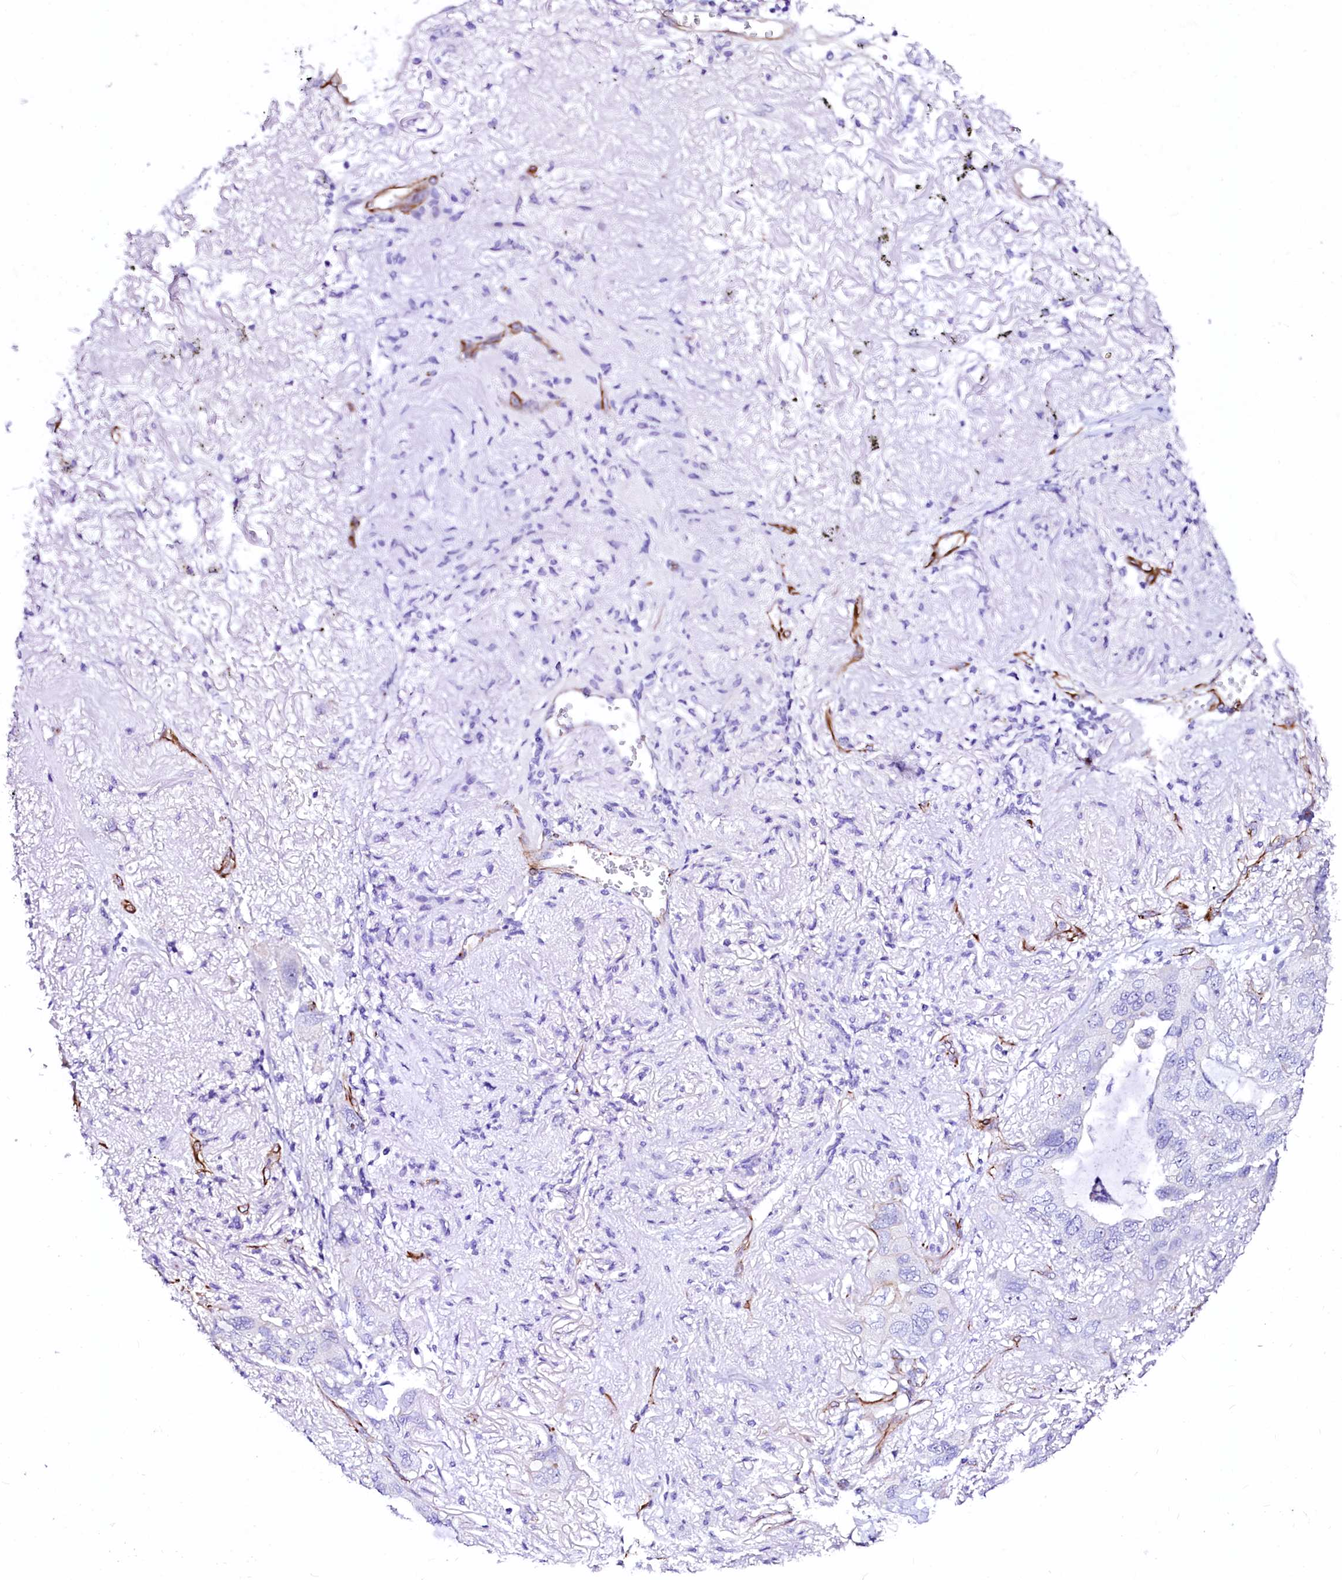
{"staining": {"intensity": "negative", "quantity": "none", "location": "none"}, "tissue": "lung cancer", "cell_type": "Tumor cells", "image_type": "cancer", "snomed": [{"axis": "morphology", "description": "Squamous cell carcinoma, NOS"}, {"axis": "topography", "description": "Lung"}], "caption": "Protein analysis of lung squamous cell carcinoma displays no significant expression in tumor cells.", "gene": "SFR1", "patient": {"sex": "female", "age": 73}}